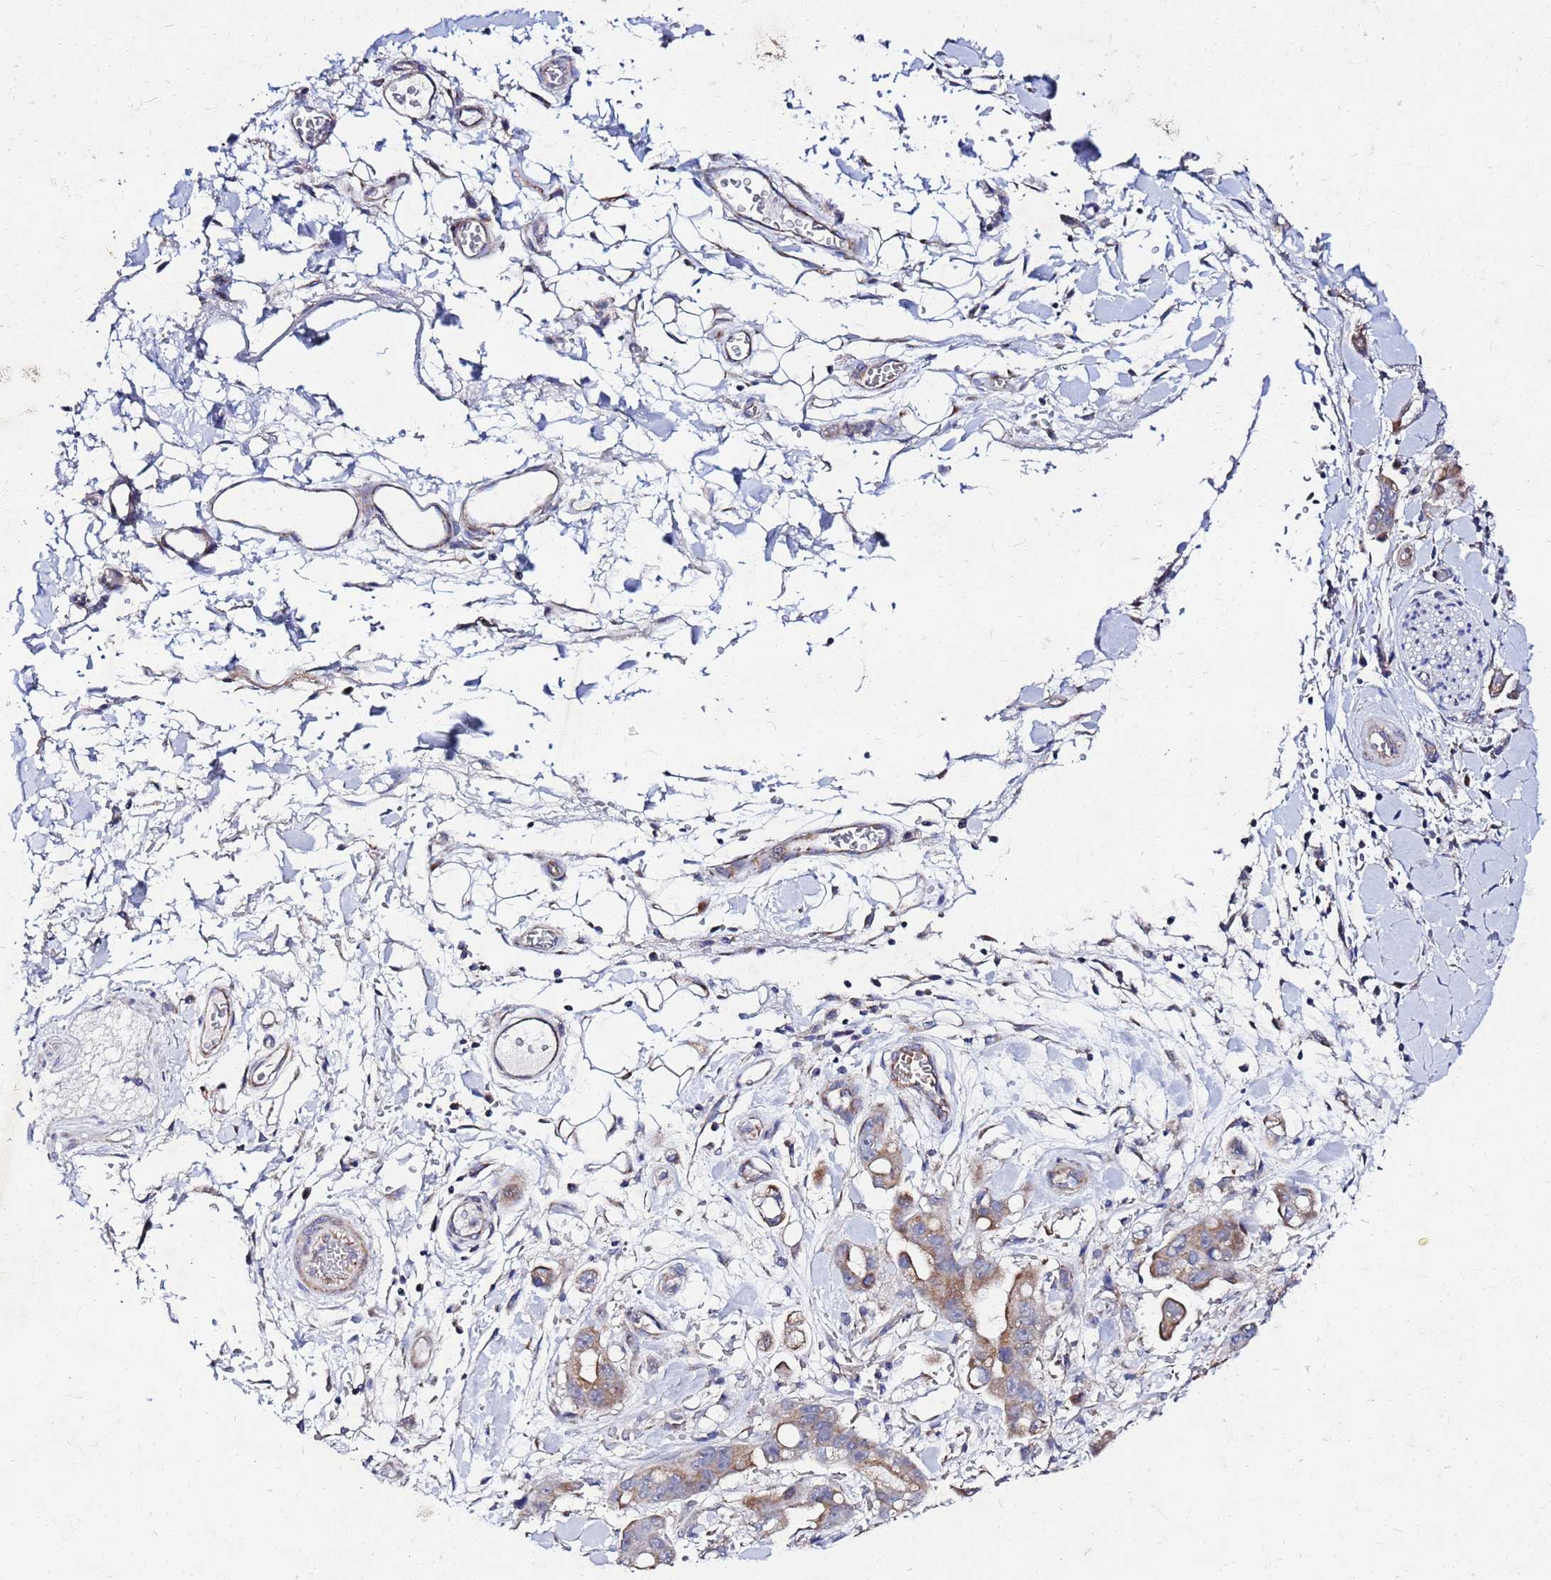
{"staining": {"intensity": "moderate", "quantity": "25%-75%", "location": "cytoplasmic/membranous"}, "tissue": "stomach cancer", "cell_type": "Tumor cells", "image_type": "cancer", "snomed": [{"axis": "morphology", "description": "Adenocarcinoma, NOS"}, {"axis": "topography", "description": "Stomach"}], "caption": "Tumor cells display medium levels of moderate cytoplasmic/membranous positivity in about 25%-75% of cells in human stomach cancer (adenocarcinoma).", "gene": "FAHD2A", "patient": {"sex": "male", "age": 62}}